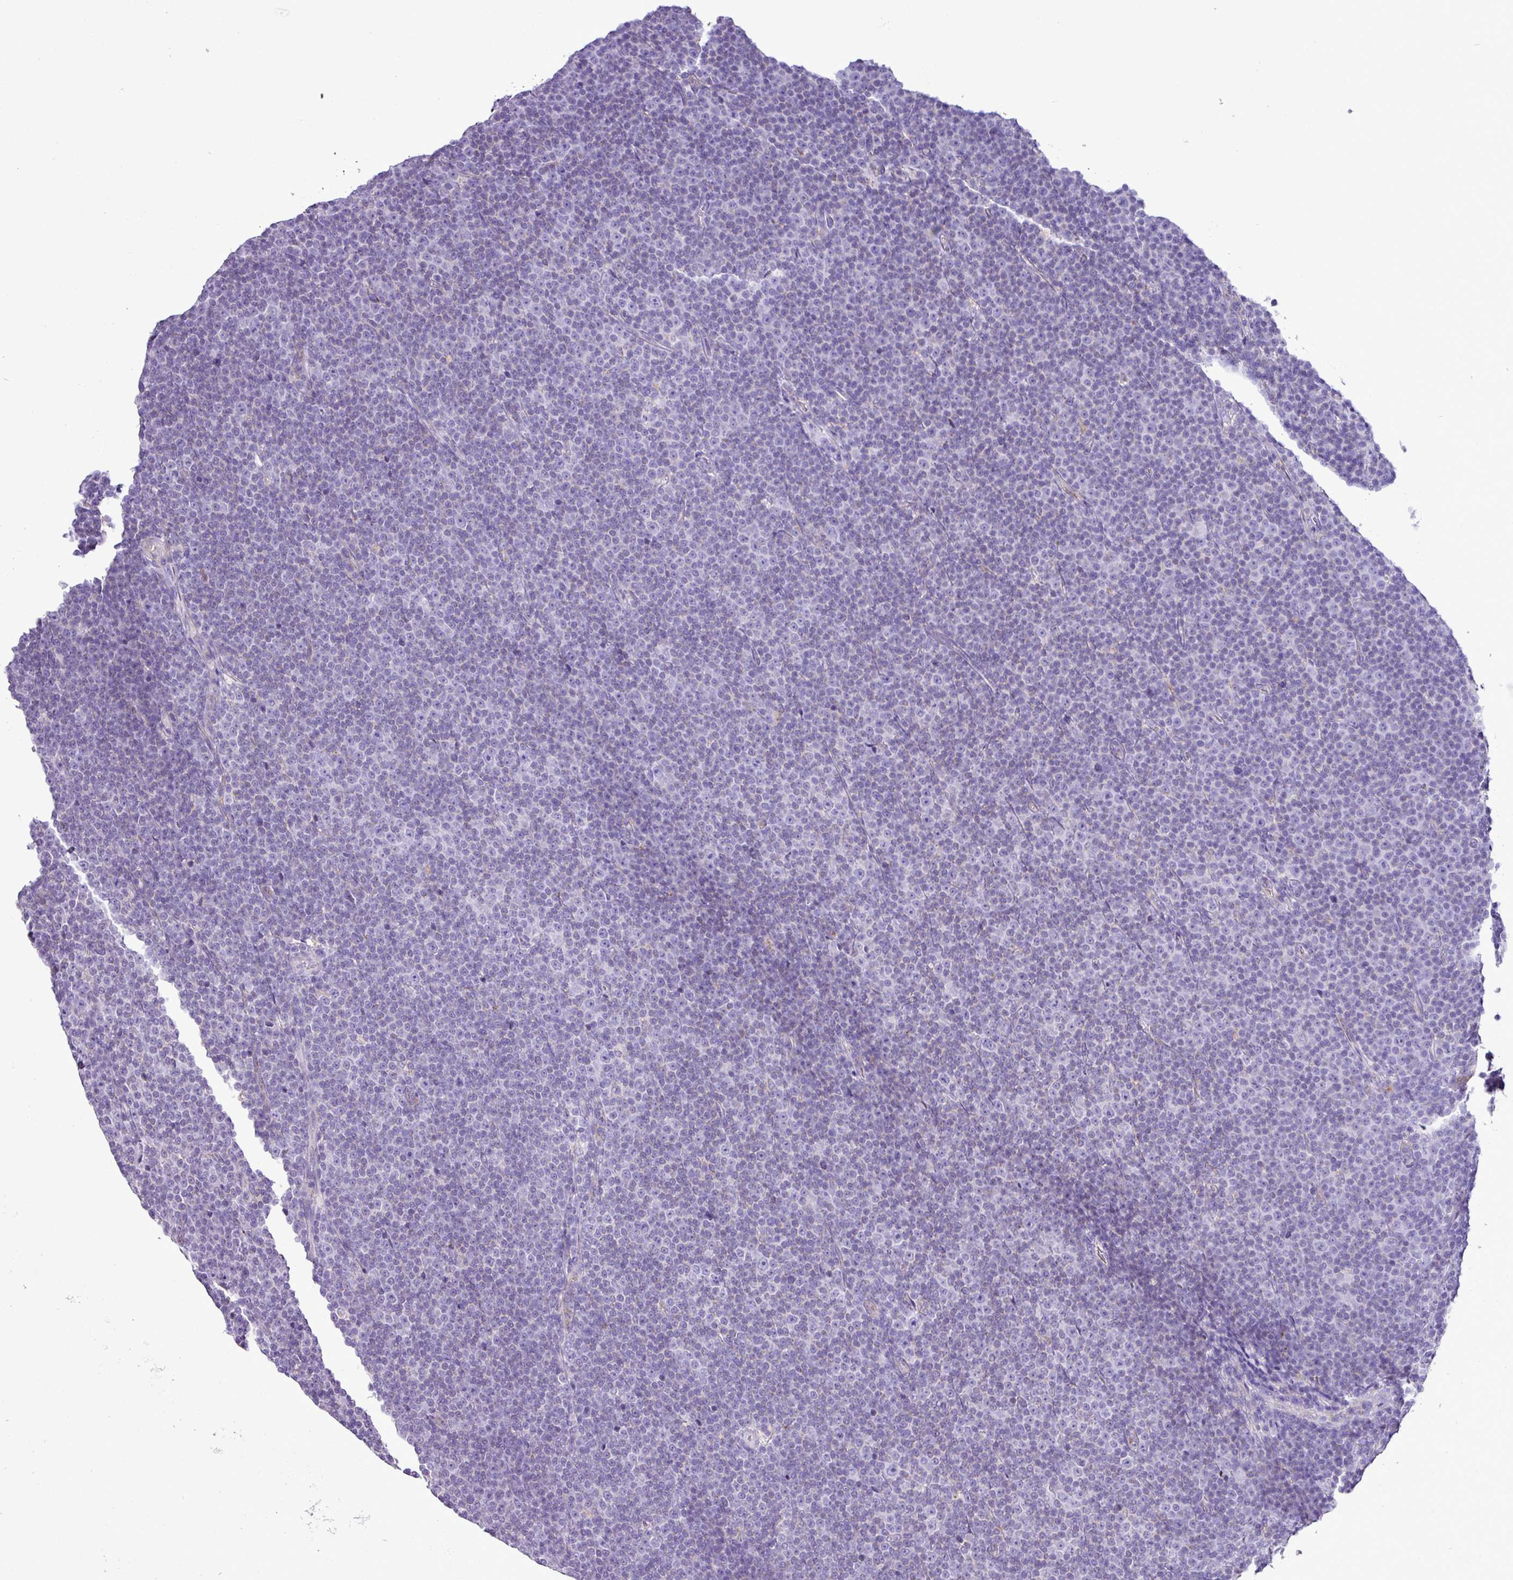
{"staining": {"intensity": "negative", "quantity": "none", "location": "none"}, "tissue": "lymphoma", "cell_type": "Tumor cells", "image_type": "cancer", "snomed": [{"axis": "morphology", "description": "Malignant lymphoma, non-Hodgkin's type, Low grade"}, {"axis": "topography", "description": "Lymph node"}], "caption": "Tumor cells are negative for protein expression in human lymphoma.", "gene": "PGAP4", "patient": {"sex": "female", "age": 67}}